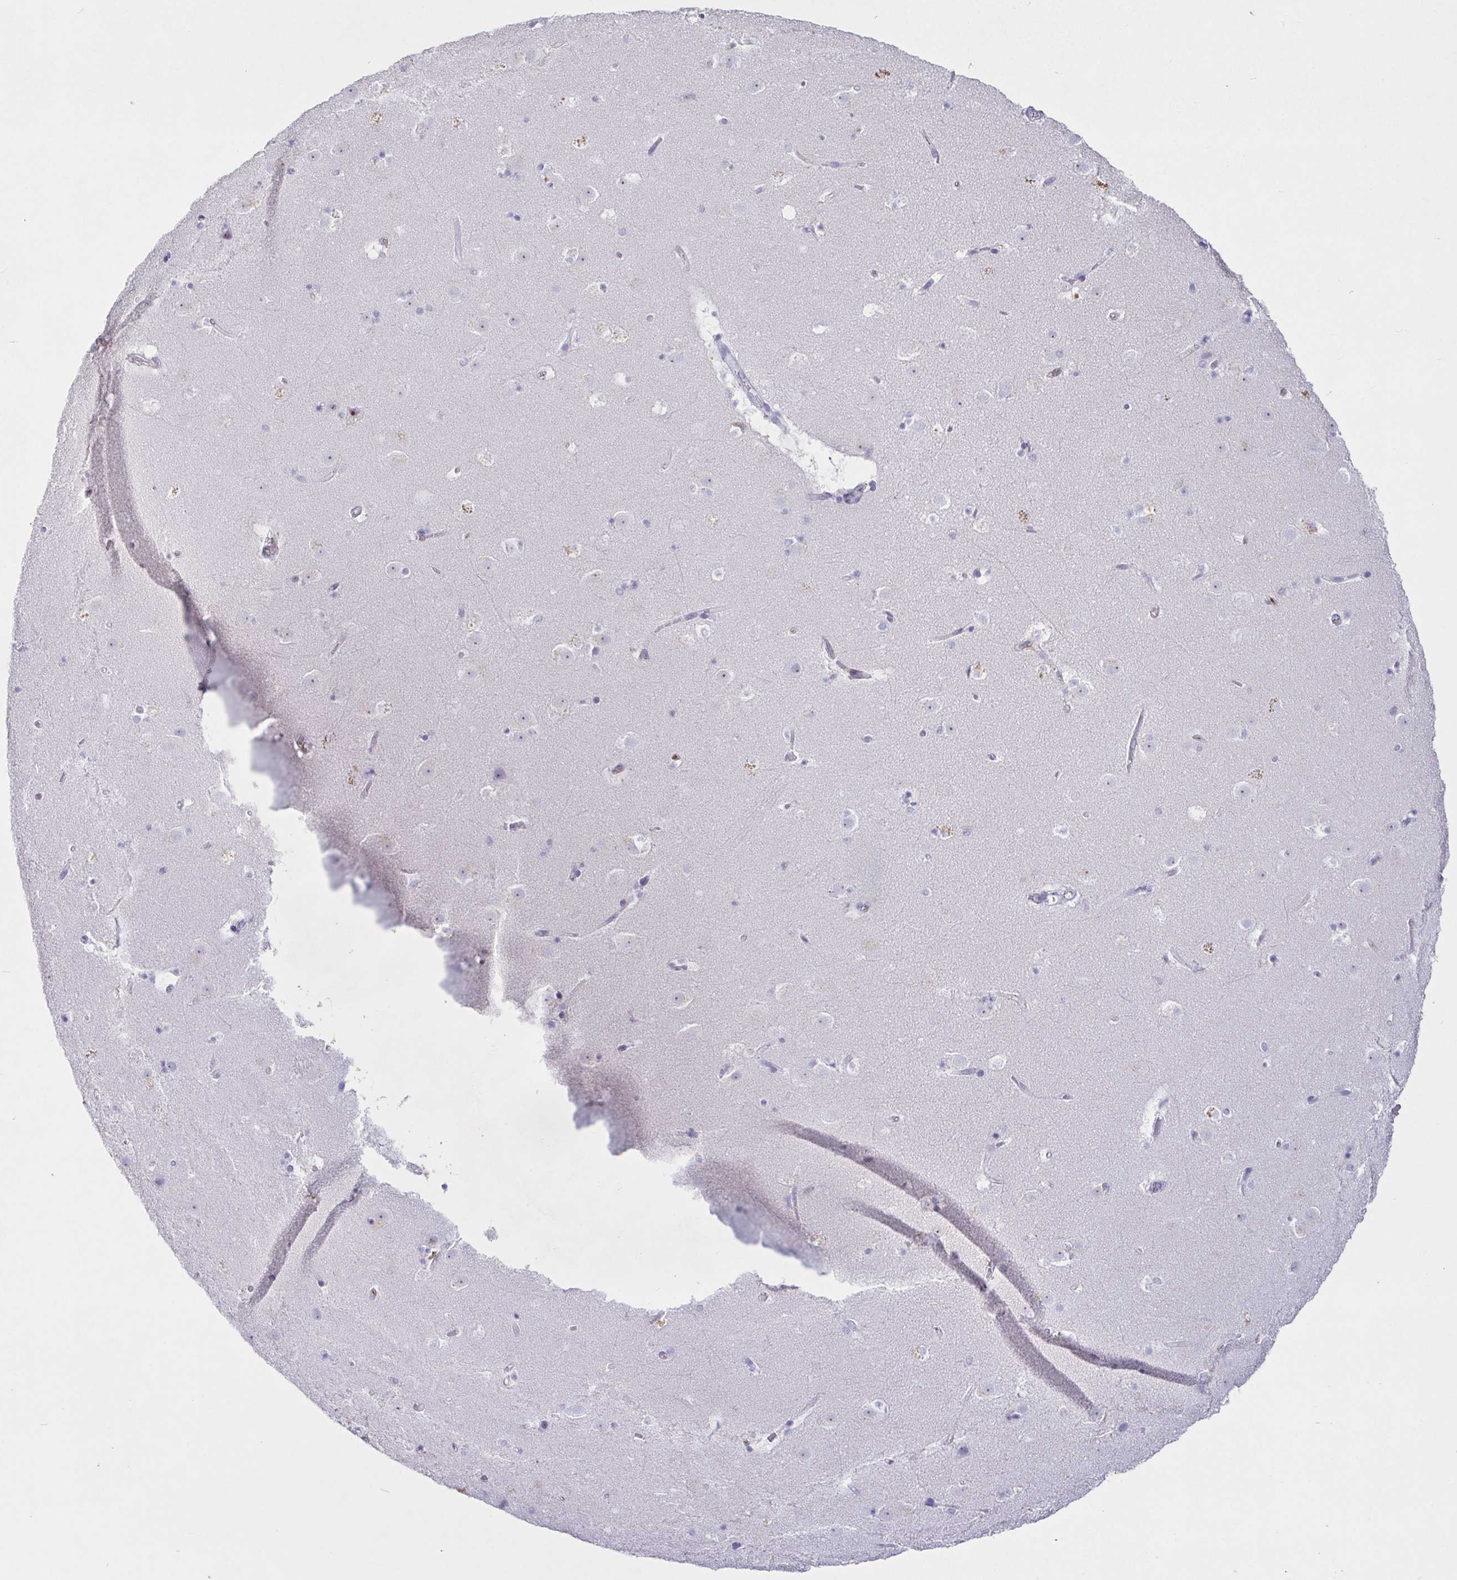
{"staining": {"intensity": "moderate", "quantity": "<25%", "location": "cytoplasmic/membranous"}, "tissue": "caudate", "cell_type": "Glial cells", "image_type": "normal", "snomed": [{"axis": "morphology", "description": "Normal tissue, NOS"}, {"axis": "topography", "description": "Lateral ventricle wall"}], "caption": "Immunohistochemical staining of unremarkable caudate reveals low levels of moderate cytoplasmic/membranous positivity in approximately <25% of glial cells.", "gene": "SAA2", "patient": {"sex": "male", "age": 37}}